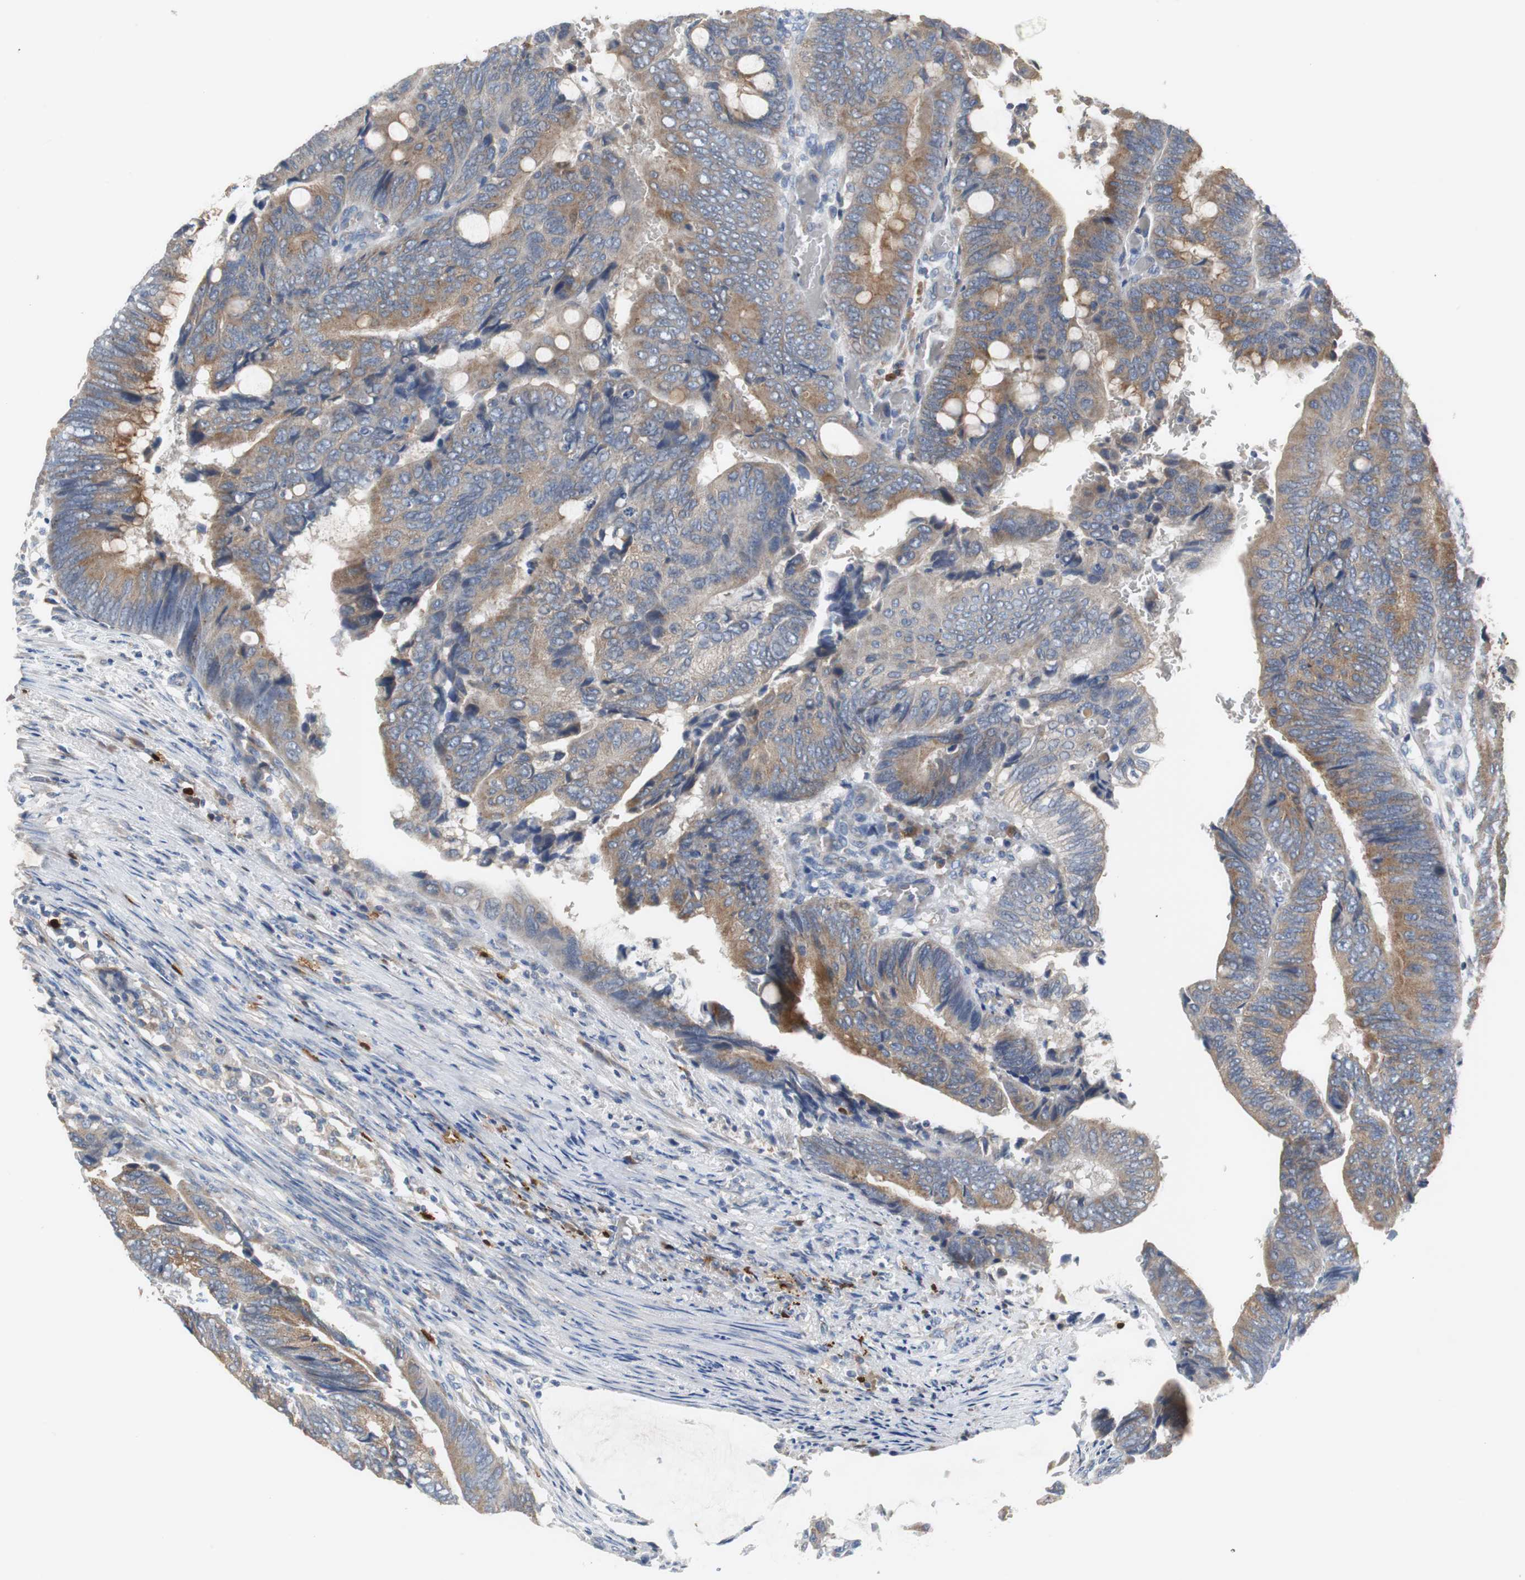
{"staining": {"intensity": "moderate", "quantity": ">75%", "location": "cytoplasmic/membranous"}, "tissue": "colorectal cancer", "cell_type": "Tumor cells", "image_type": "cancer", "snomed": [{"axis": "morphology", "description": "Normal tissue, NOS"}, {"axis": "morphology", "description": "Adenocarcinoma, NOS"}, {"axis": "topography", "description": "Rectum"}, {"axis": "topography", "description": "Peripheral nerve tissue"}], "caption": "High-power microscopy captured an immunohistochemistry (IHC) micrograph of colorectal adenocarcinoma, revealing moderate cytoplasmic/membranous positivity in about >75% of tumor cells.", "gene": "CALB2", "patient": {"sex": "male", "age": 92}}